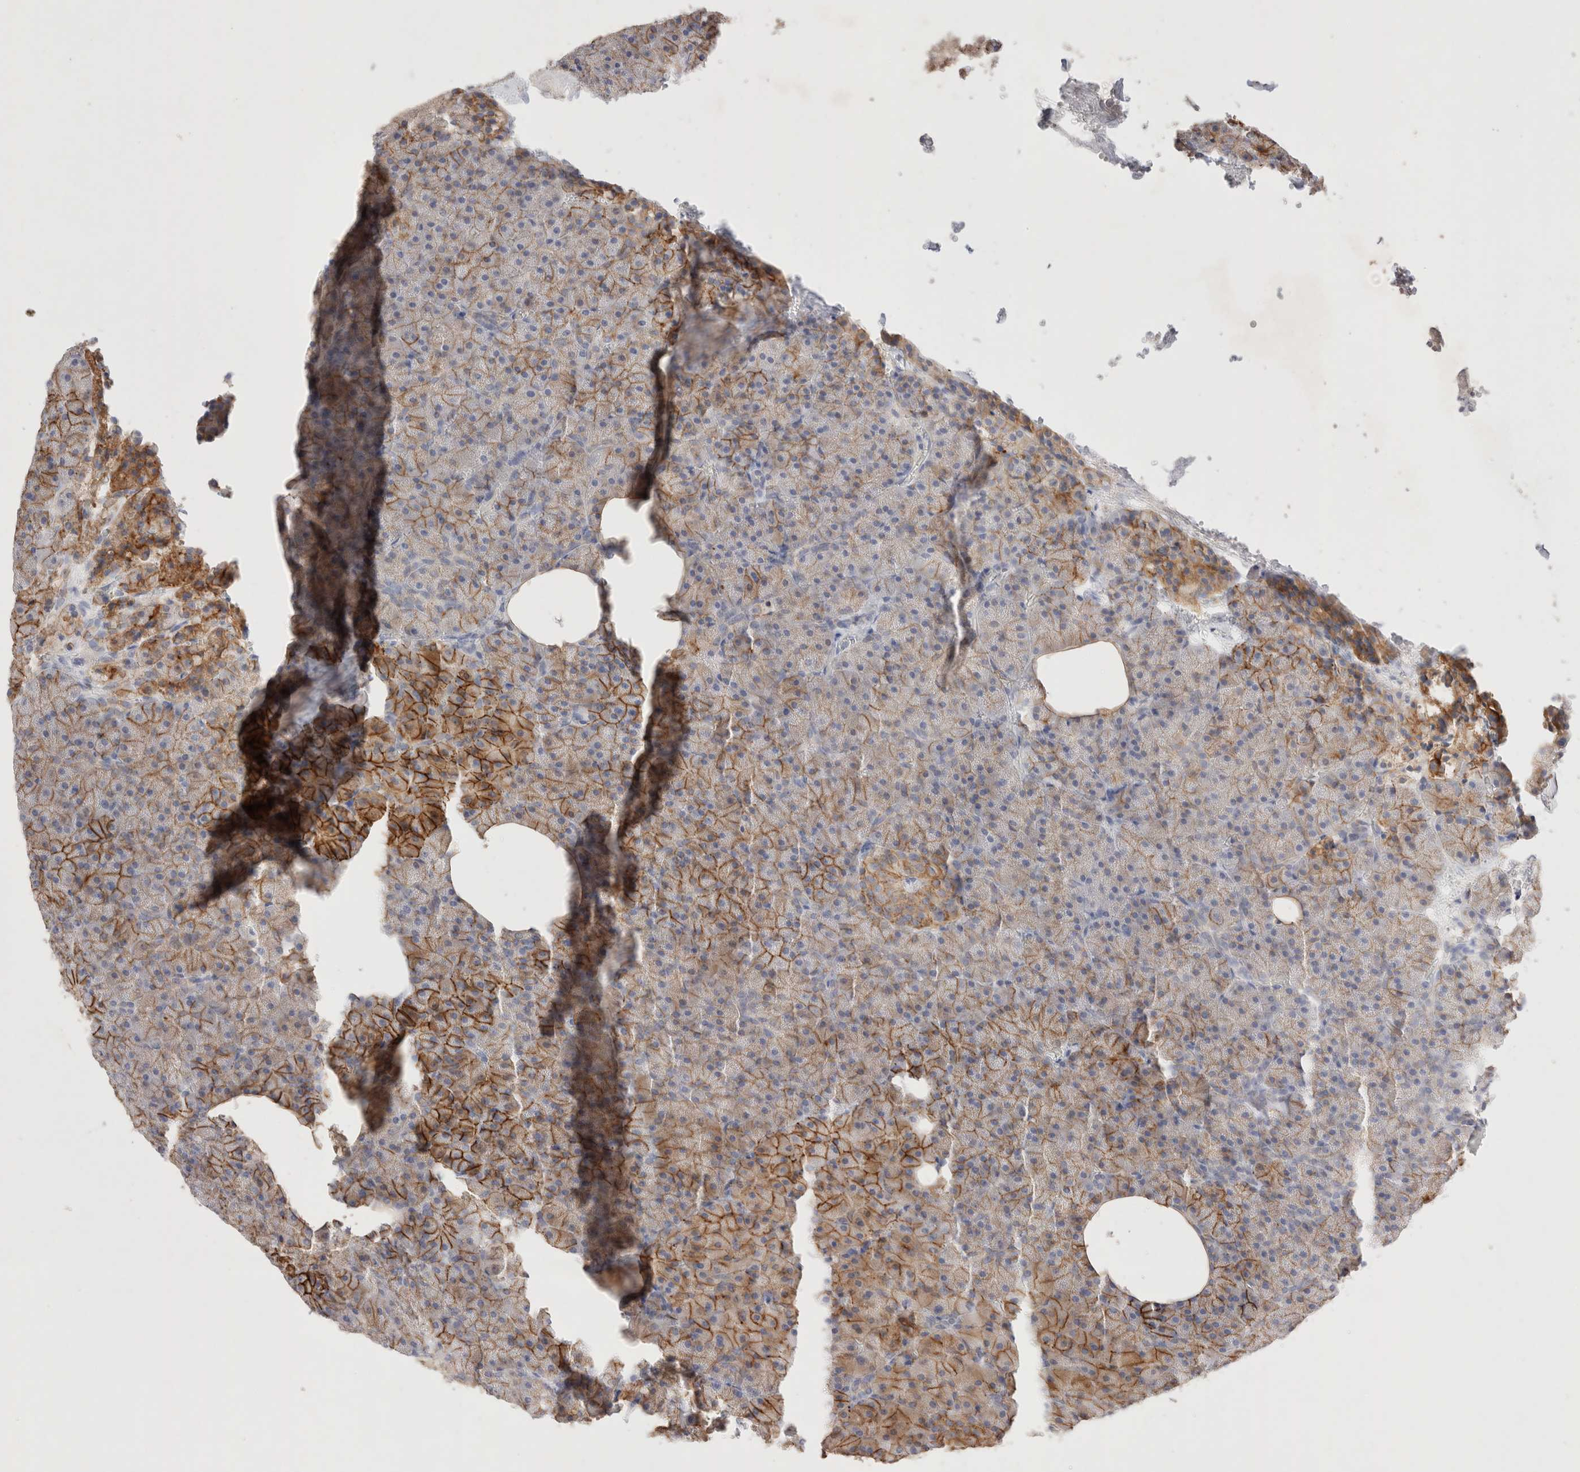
{"staining": {"intensity": "moderate", "quantity": ">75%", "location": "cytoplasmic/membranous"}, "tissue": "pancreas", "cell_type": "Exocrine glandular cells", "image_type": "normal", "snomed": [{"axis": "morphology", "description": "Normal tissue, NOS"}, {"axis": "morphology", "description": "Carcinoid, malignant, NOS"}, {"axis": "topography", "description": "Pancreas"}], "caption": "This photomicrograph reveals immunohistochemistry (IHC) staining of unremarkable pancreas, with medium moderate cytoplasmic/membranous staining in about >75% of exocrine glandular cells.", "gene": "EPCAM", "patient": {"sex": "female", "age": 35}}